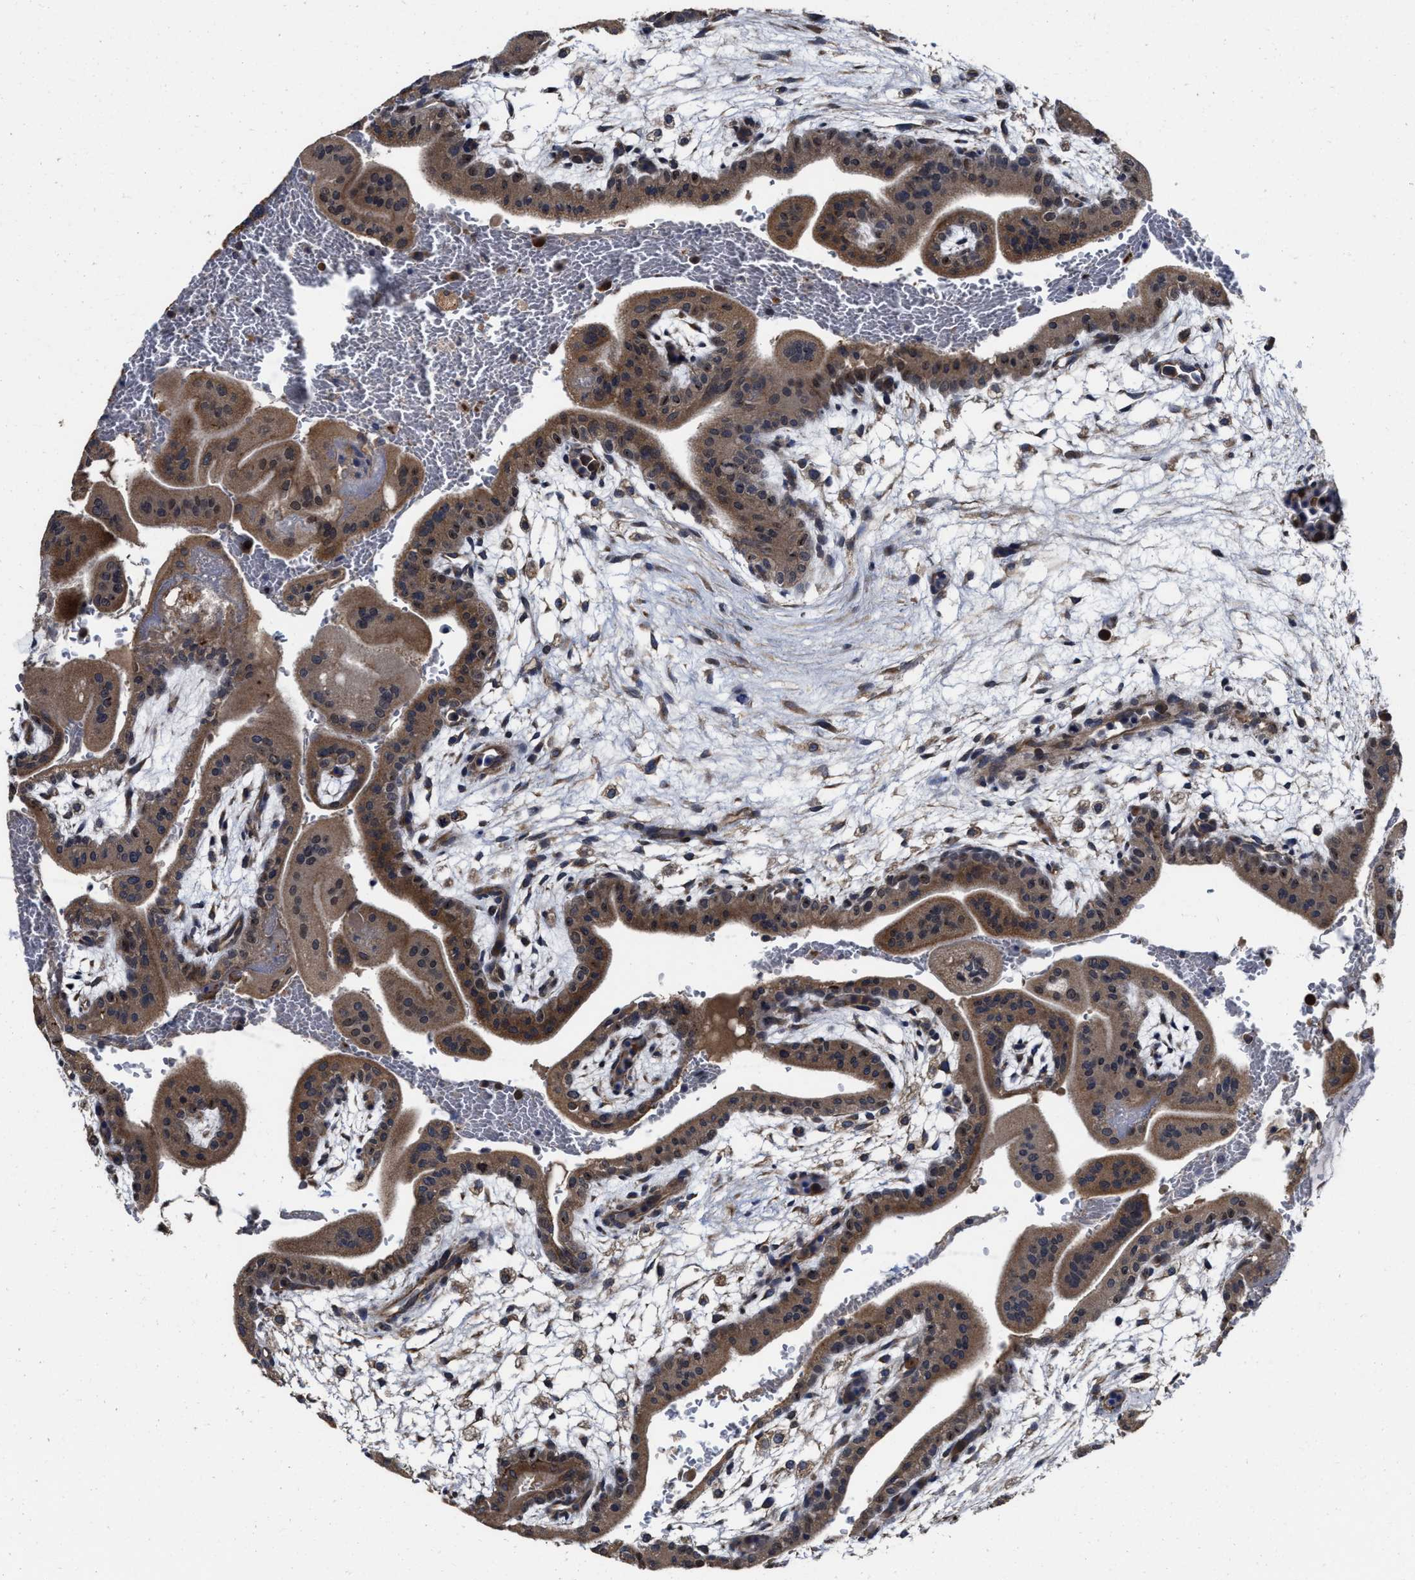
{"staining": {"intensity": "moderate", "quantity": ">75%", "location": "cytoplasmic/membranous"}, "tissue": "placenta", "cell_type": "Trophoblastic cells", "image_type": "normal", "snomed": [{"axis": "morphology", "description": "Normal tissue, NOS"}, {"axis": "topography", "description": "Placenta"}], "caption": "Placenta stained with DAB (3,3'-diaminobenzidine) IHC shows medium levels of moderate cytoplasmic/membranous staining in approximately >75% of trophoblastic cells.", "gene": "TRAF6", "patient": {"sex": "female", "age": 35}}